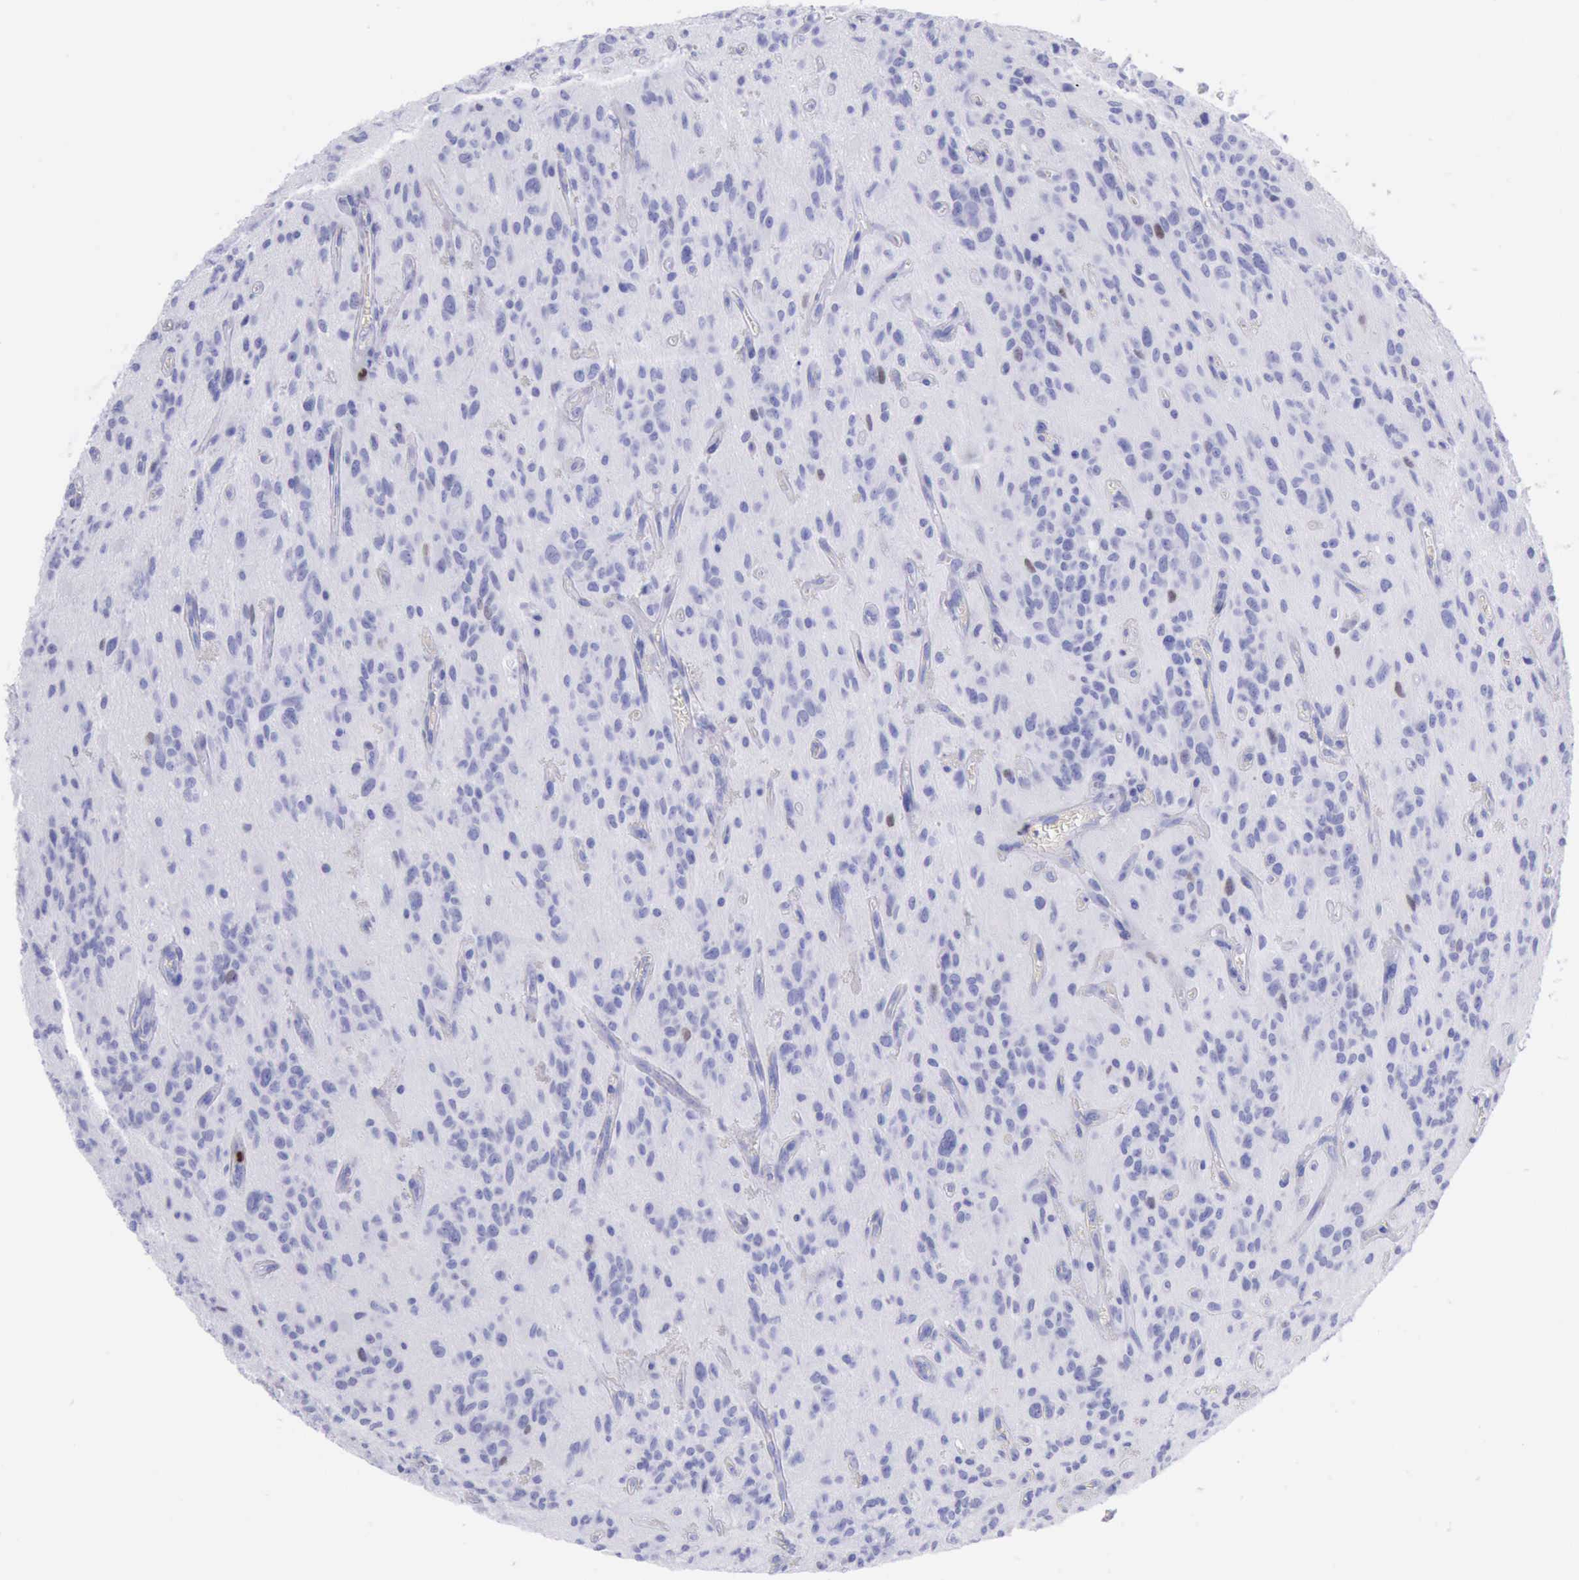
{"staining": {"intensity": "negative", "quantity": "none", "location": "none"}, "tissue": "glioma", "cell_type": "Tumor cells", "image_type": "cancer", "snomed": [{"axis": "morphology", "description": "Glioma, malignant, Low grade"}, {"axis": "topography", "description": "Brain"}], "caption": "The micrograph reveals no staining of tumor cells in malignant glioma (low-grade).", "gene": "MCM2", "patient": {"sex": "female", "age": 15}}